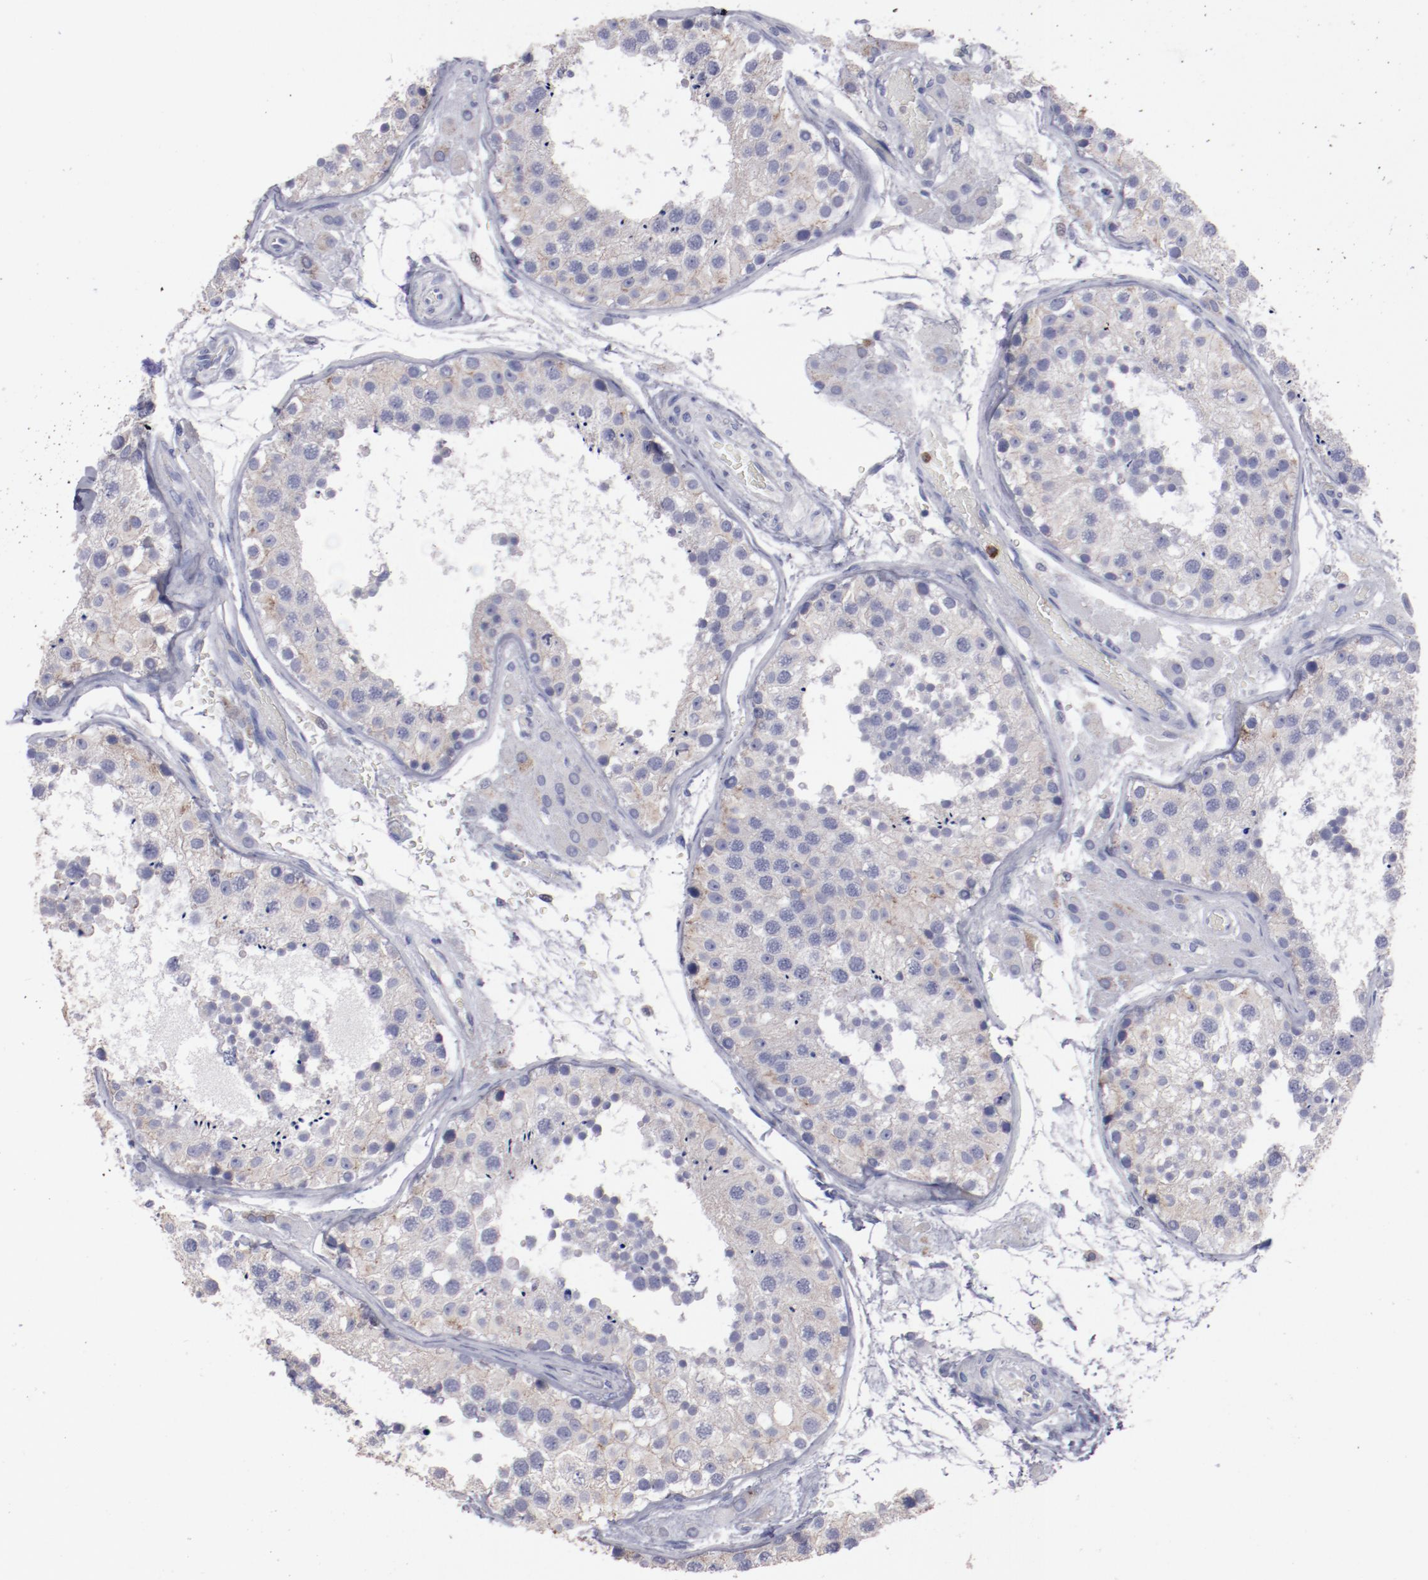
{"staining": {"intensity": "weak", "quantity": ">75%", "location": "cytoplasmic/membranous"}, "tissue": "testis", "cell_type": "Cells in seminiferous ducts", "image_type": "normal", "snomed": [{"axis": "morphology", "description": "Normal tissue, NOS"}, {"axis": "topography", "description": "Testis"}], "caption": "Normal testis reveals weak cytoplasmic/membranous positivity in about >75% of cells in seminiferous ducts, visualized by immunohistochemistry. Using DAB (brown) and hematoxylin (blue) stains, captured at high magnification using brightfield microscopy.", "gene": "FGR", "patient": {"sex": "male", "age": 26}}